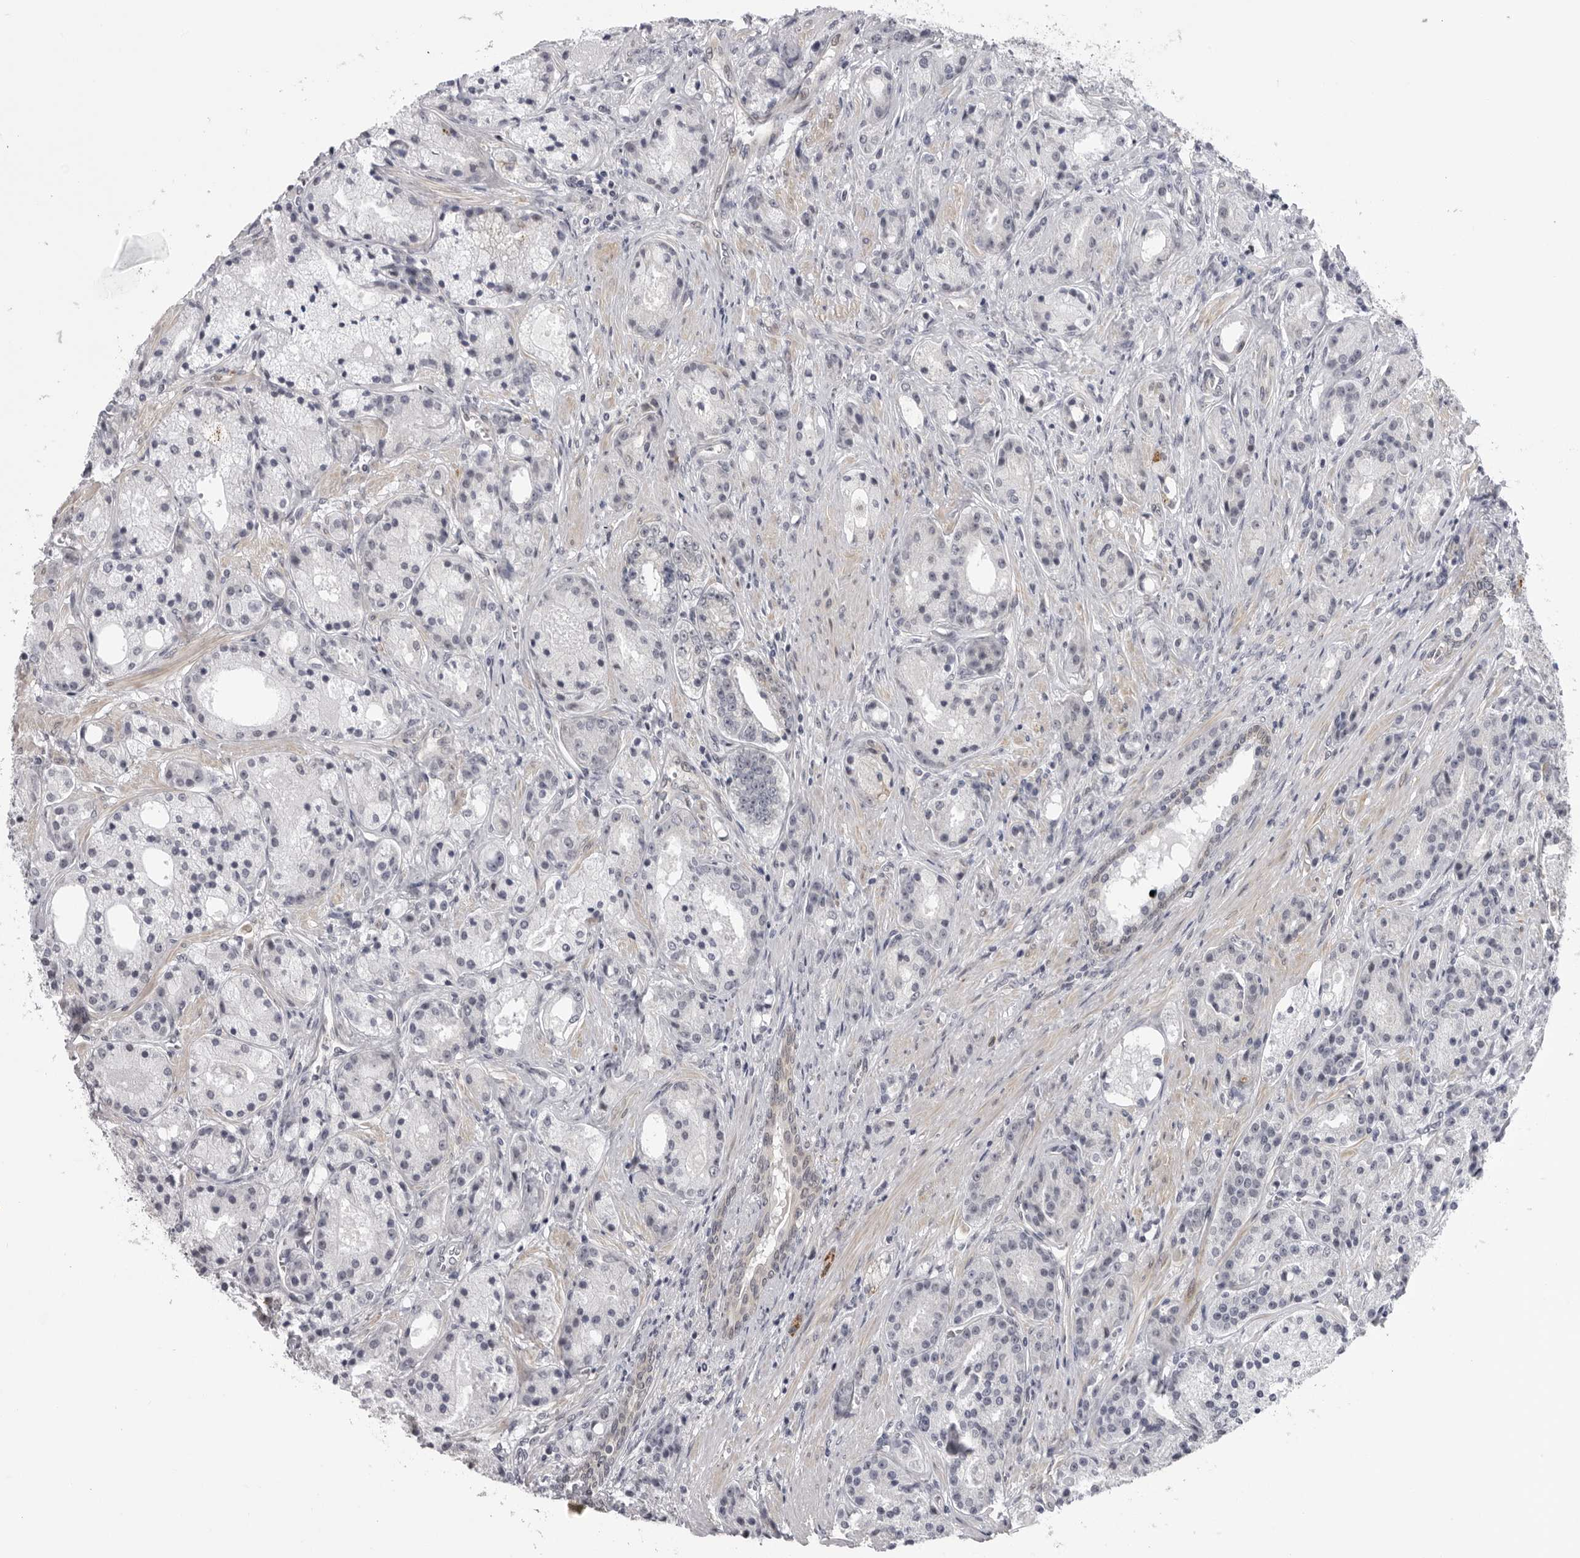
{"staining": {"intensity": "negative", "quantity": "none", "location": "none"}, "tissue": "prostate cancer", "cell_type": "Tumor cells", "image_type": "cancer", "snomed": [{"axis": "morphology", "description": "Adenocarcinoma, High grade"}, {"axis": "topography", "description": "Prostate"}], "caption": "This is a histopathology image of IHC staining of prostate cancer (adenocarcinoma (high-grade)), which shows no positivity in tumor cells. (DAB immunohistochemistry with hematoxylin counter stain).", "gene": "DNAH14", "patient": {"sex": "male", "age": 60}}